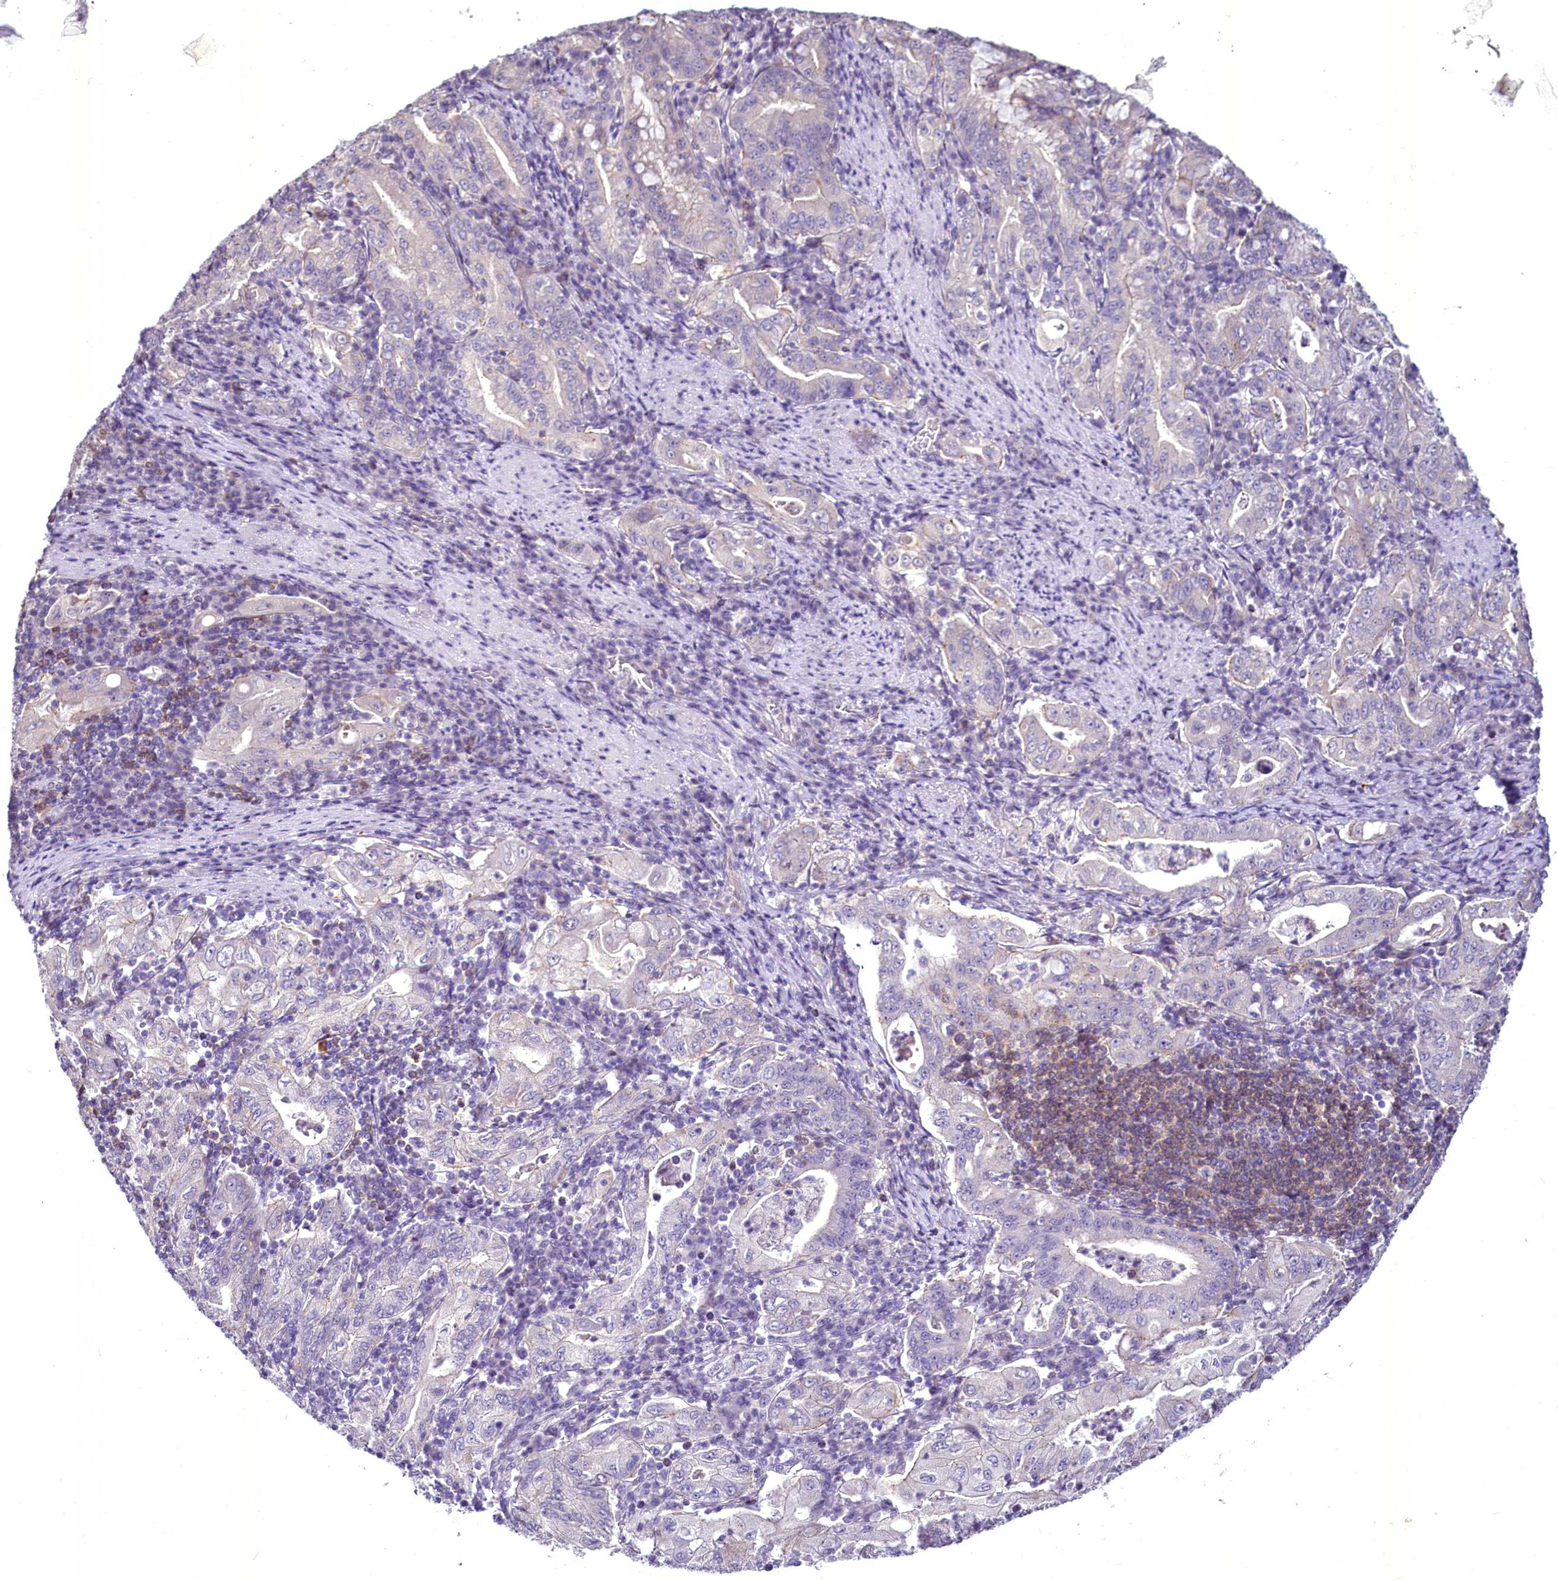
{"staining": {"intensity": "negative", "quantity": "none", "location": "none"}, "tissue": "stomach cancer", "cell_type": "Tumor cells", "image_type": "cancer", "snomed": [{"axis": "morphology", "description": "Normal tissue, NOS"}, {"axis": "morphology", "description": "Adenocarcinoma, NOS"}, {"axis": "topography", "description": "Esophagus"}, {"axis": "topography", "description": "Stomach, upper"}, {"axis": "topography", "description": "Peripheral nerve tissue"}], "caption": "There is no significant staining in tumor cells of adenocarcinoma (stomach). (Immunohistochemistry, brightfield microscopy, high magnification).", "gene": "BANK1", "patient": {"sex": "male", "age": 62}}